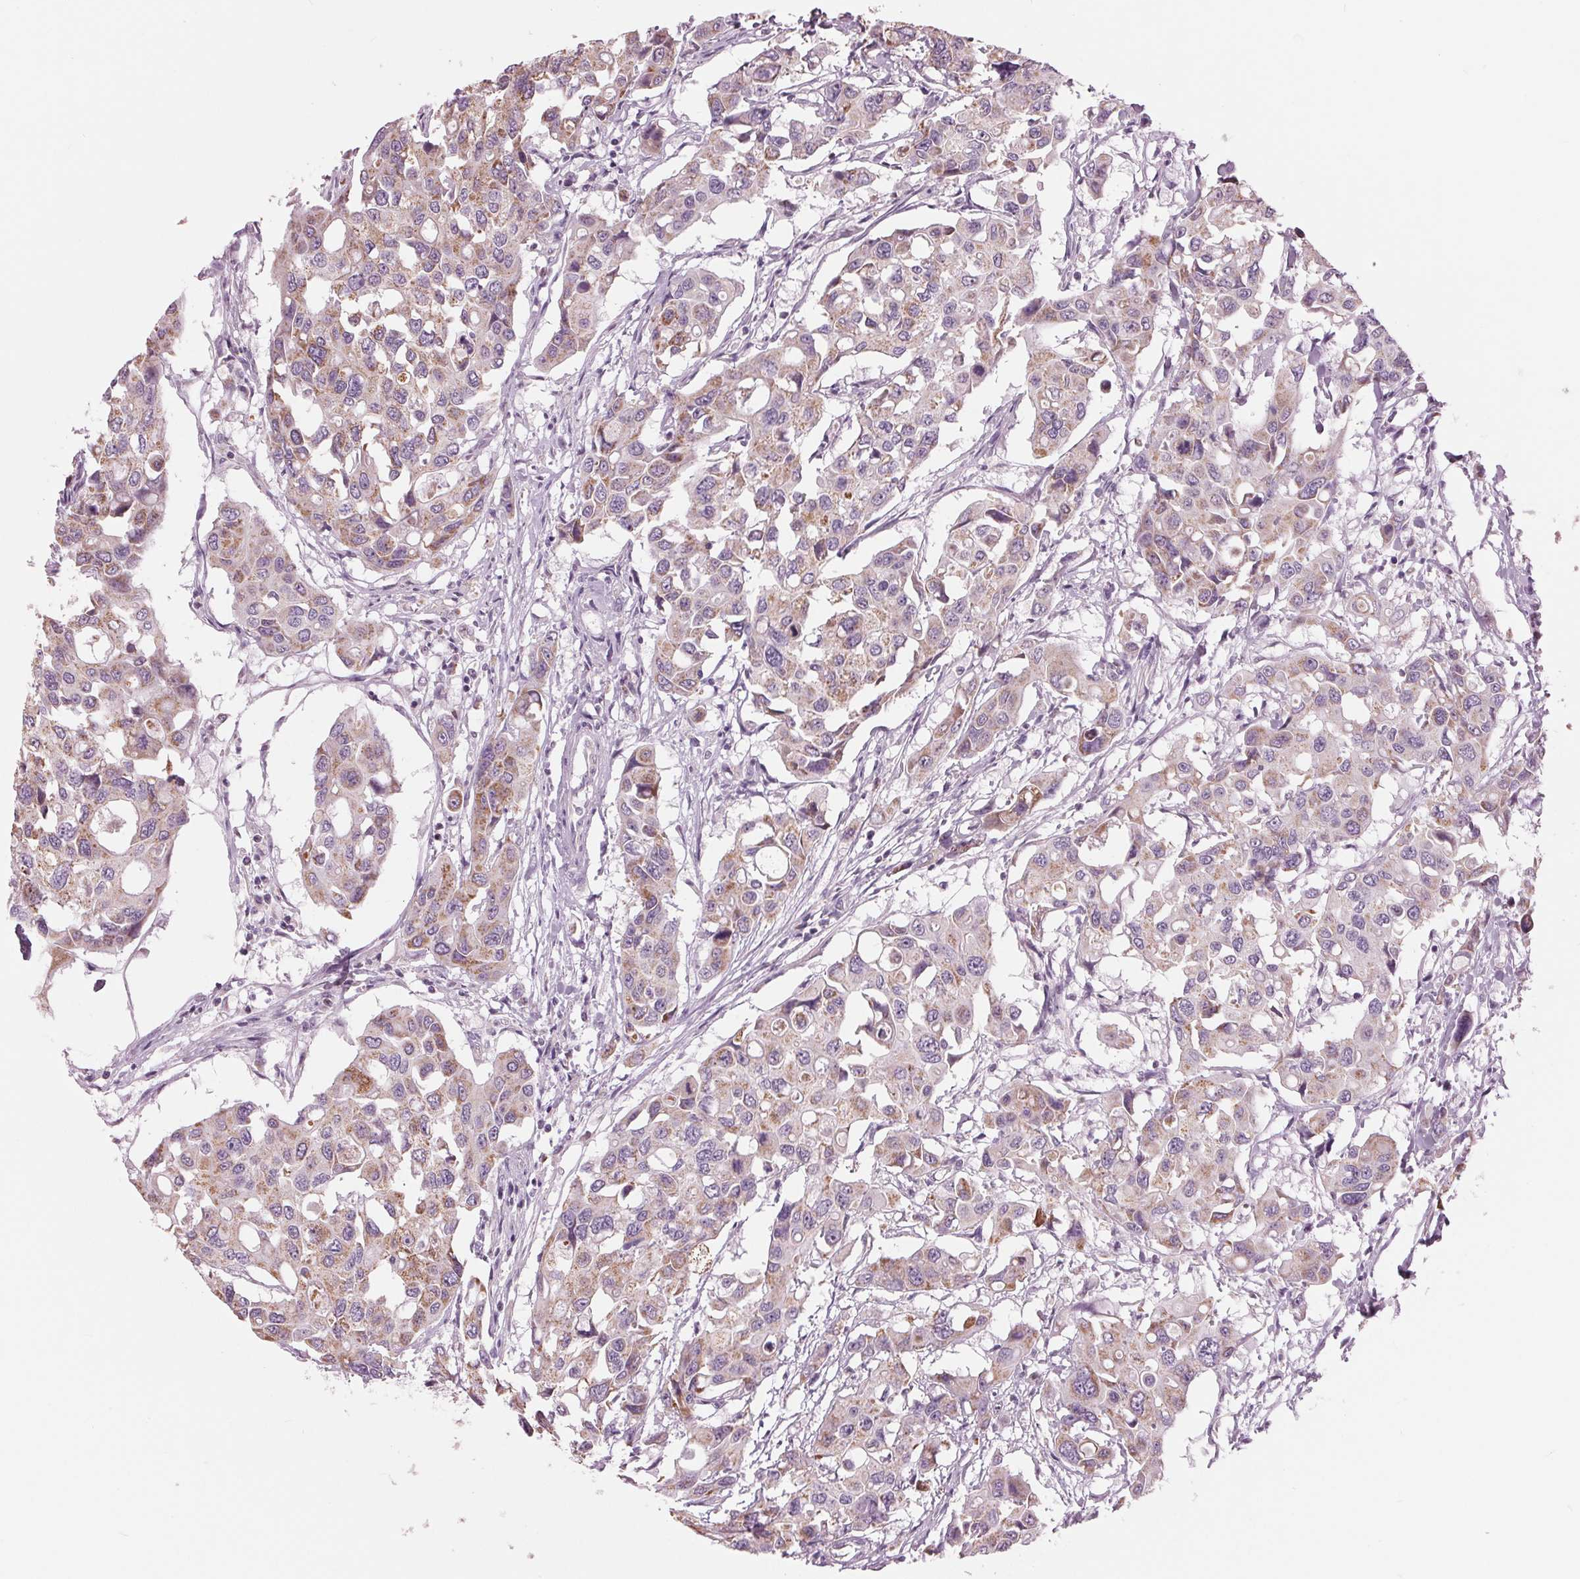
{"staining": {"intensity": "moderate", "quantity": "<25%", "location": "cytoplasmic/membranous"}, "tissue": "colorectal cancer", "cell_type": "Tumor cells", "image_type": "cancer", "snomed": [{"axis": "morphology", "description": "Adenocarcinoma, NOS"}, {"axis": "topography", "description": "Colon"}], "caption": "Protein expression analysis of colorectal cancer (adenocarcinoma) reveals moderate cytoplasmic/membranous staining in about <25% of tumor cells. (DAB IHC with brightfield microscopy, high magnification).", "gene": "SAMD4A", "patient": {"sex": "male", "age": 77}}